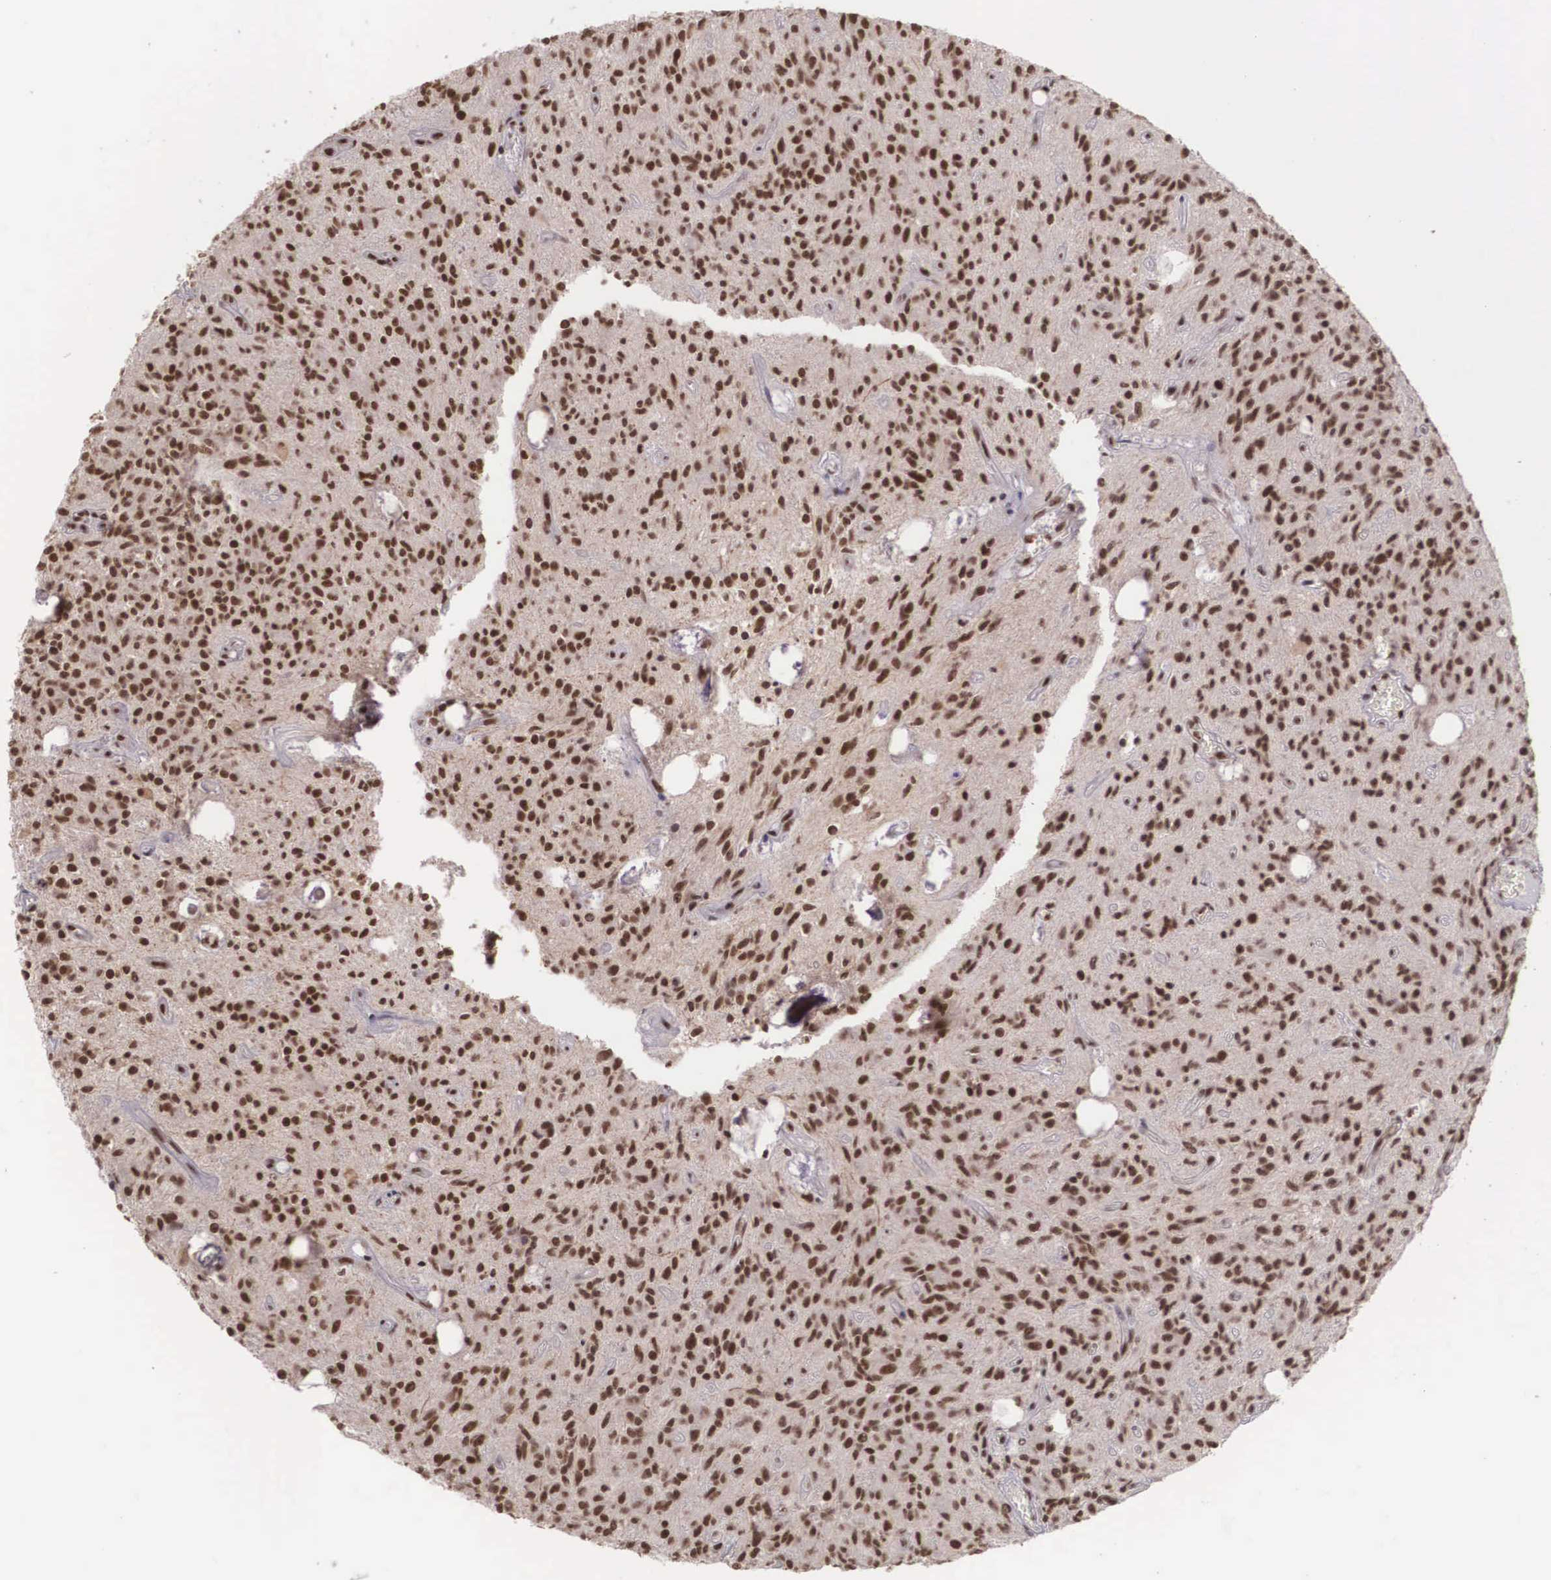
{"staining": {"intensity": "strong", "quantity": ">75%", "location": "nuclear"}, "tissue": "glioma", "cell_type": "Tumor cells", "image_type": "cancer", "snomed": [{"axis": "morphology", "description": "Glioma, malignant, Low grade"}, {"axis": "topography", "description": "Brain"}], "caption": "Immunohistochemical staining of glioma reveals high levels of strong nuclear protein positivity in about >75% of tumor cells.", "gene": "POLR2F", "patient": {"sex": "female", "age": 15}}